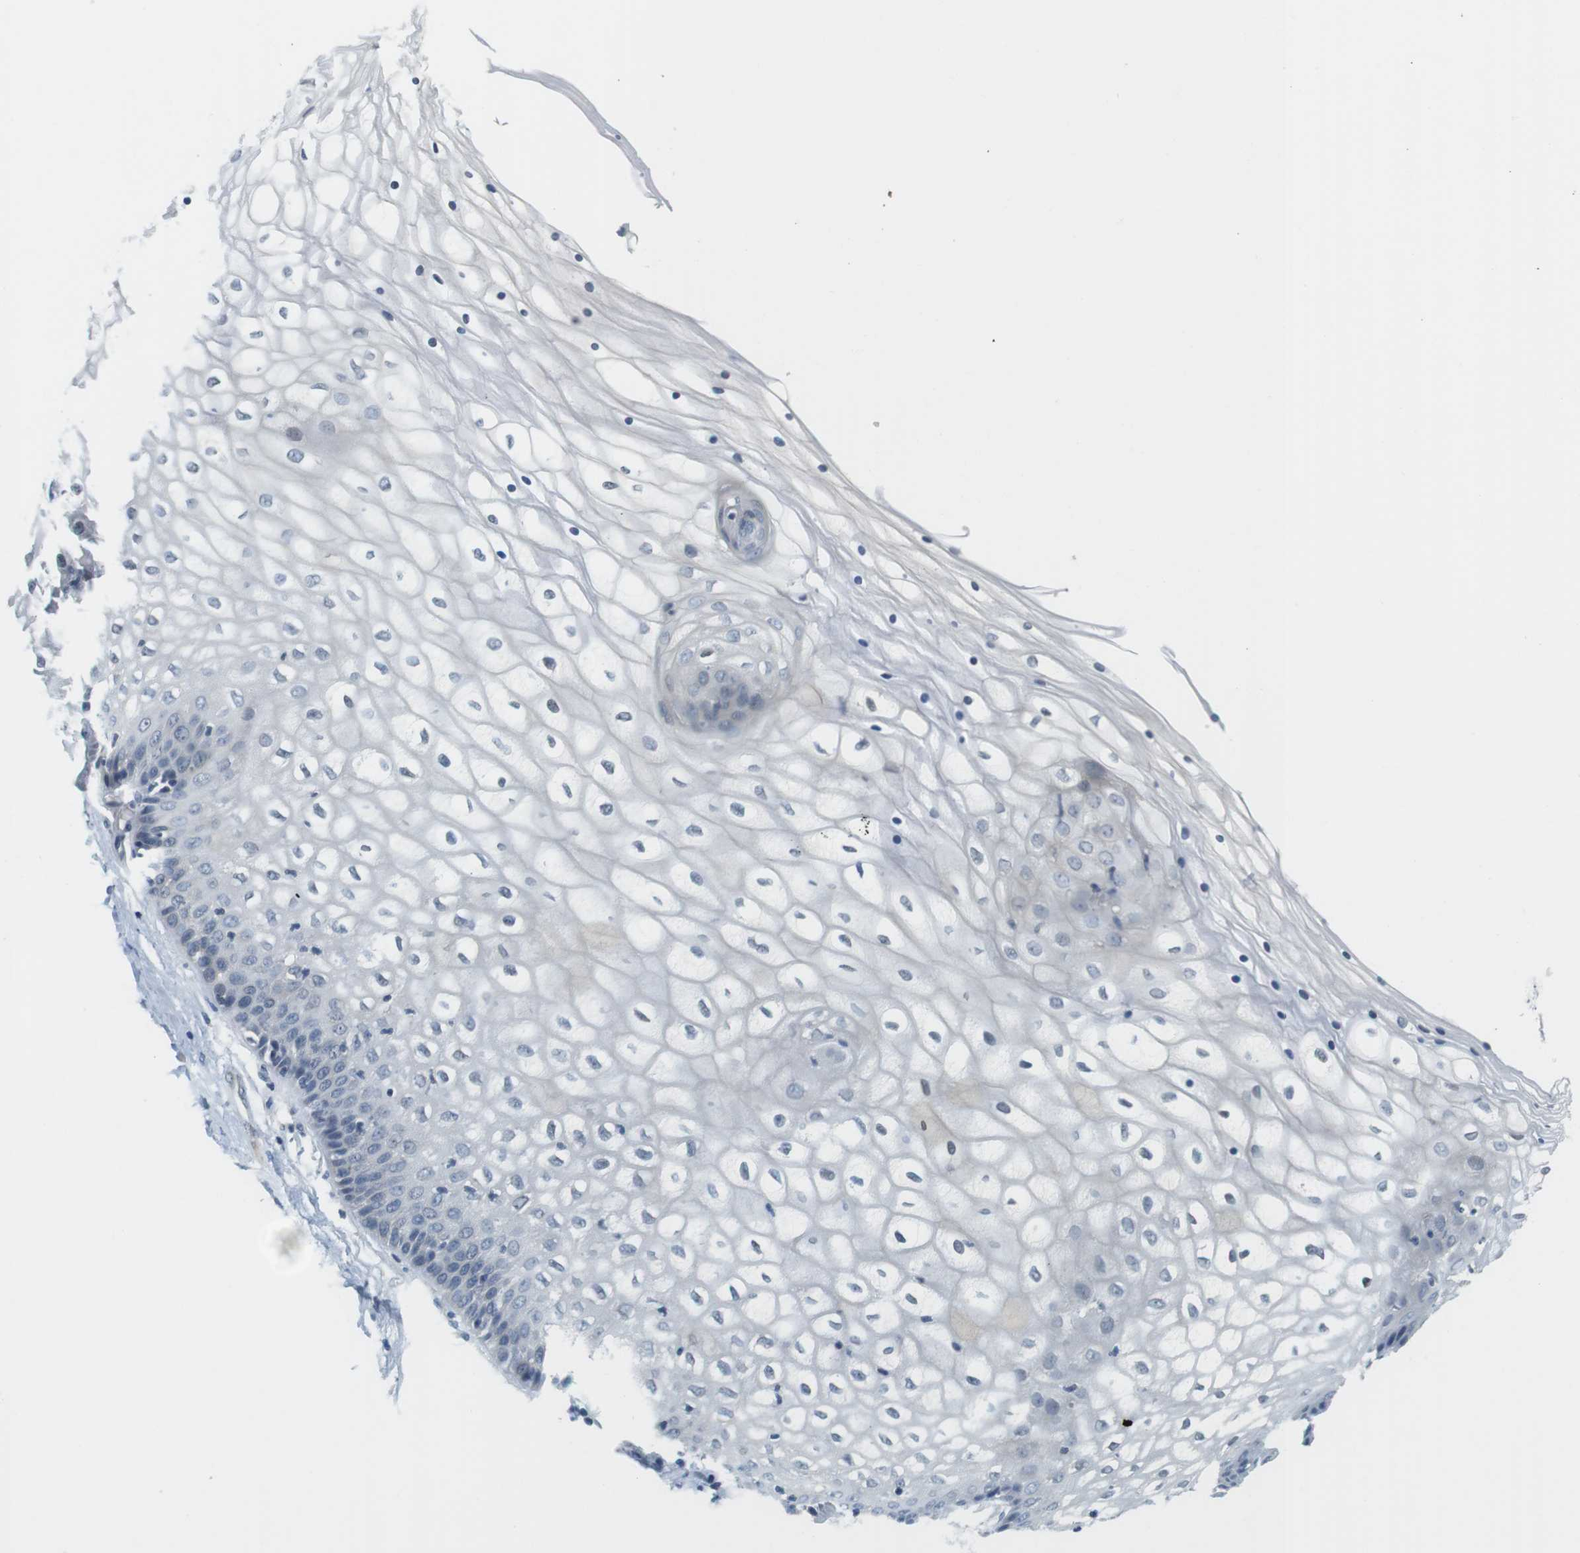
{"staining": {"intensity": "negative", "quantity": "none", "location": "none"}, "tissue": "vagina", "cell_type": "Squamous epithelial cells", "image_type": "normal", "snomed": [{"axis": "morphology", "description": "Normal tissue, NOS"}, {"axis": "topography", "description": "Vagina"}], "caption": "There is no significant expression in squamous epithelial cells of vagina. (Stains: DAB immunohistochemistry with hematoxylin counter stain, Microscopy: brightfield microscopy at high magnification).", "gene": "WNT7A", "patient": {"sex": "female", "age": 34}}